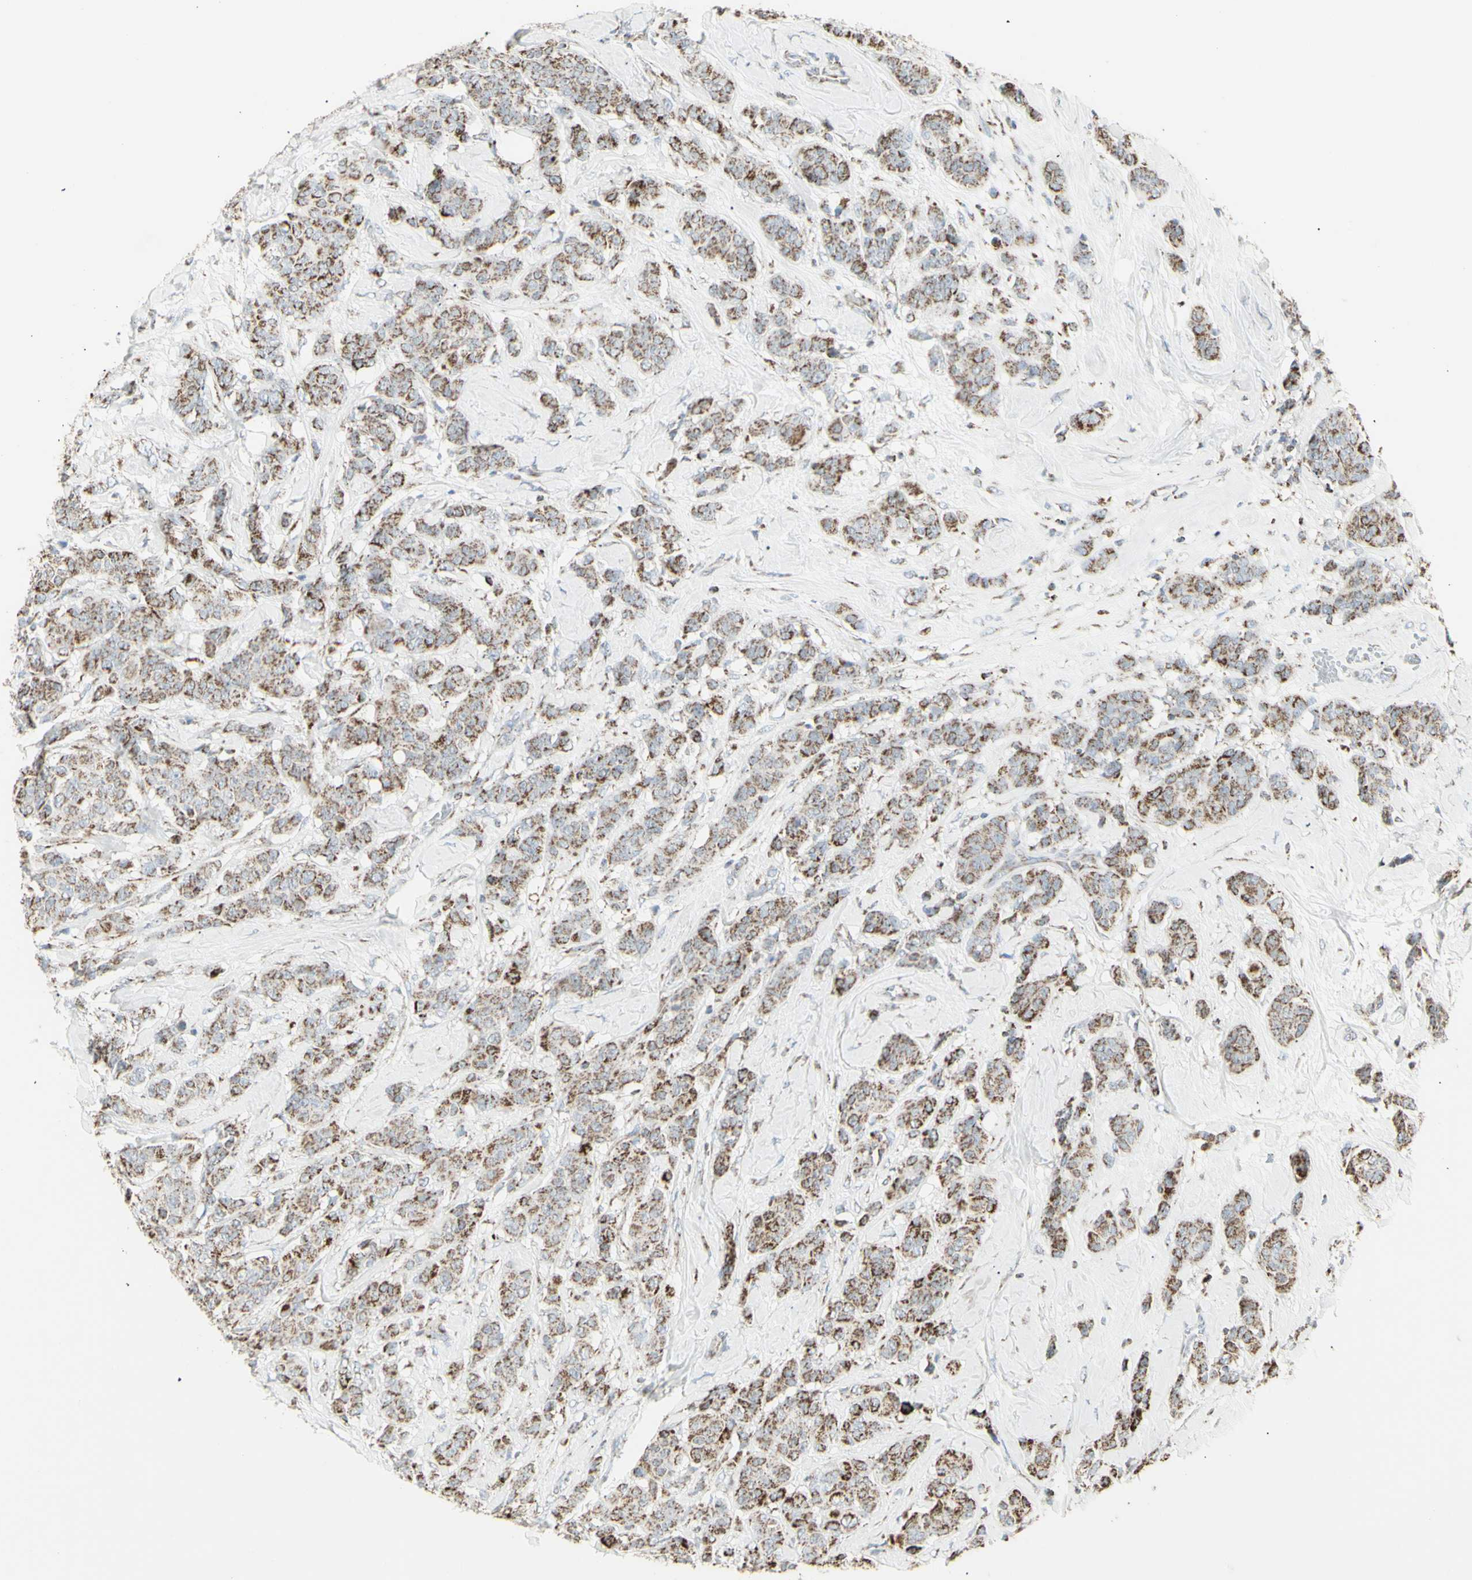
{"staining": {"intensity": "moderate", "quantity": ">75%", "location": "cytoplasmic/membranous"}, "tissue": "breast cancer", "cell_type": "Tumor cells", "image_type": "cancer", "snomed": [{"axis": "morphology", "description": "Normal tissue, NOS"}, {"axis": "morphology", "description": "Duct carcinoma"}, {"axis": "topography", "description": "Breast"}], "caption": "The histopathology image reveals immunohistochemical staining of breast cancer (intraductal carcinoma). There is moderate cytoplasmic/membranous staining is seen in approximately >75% of tumor cells.", "gene": "PLGRKT", "patient": {"sex": "female", "age": 40}}